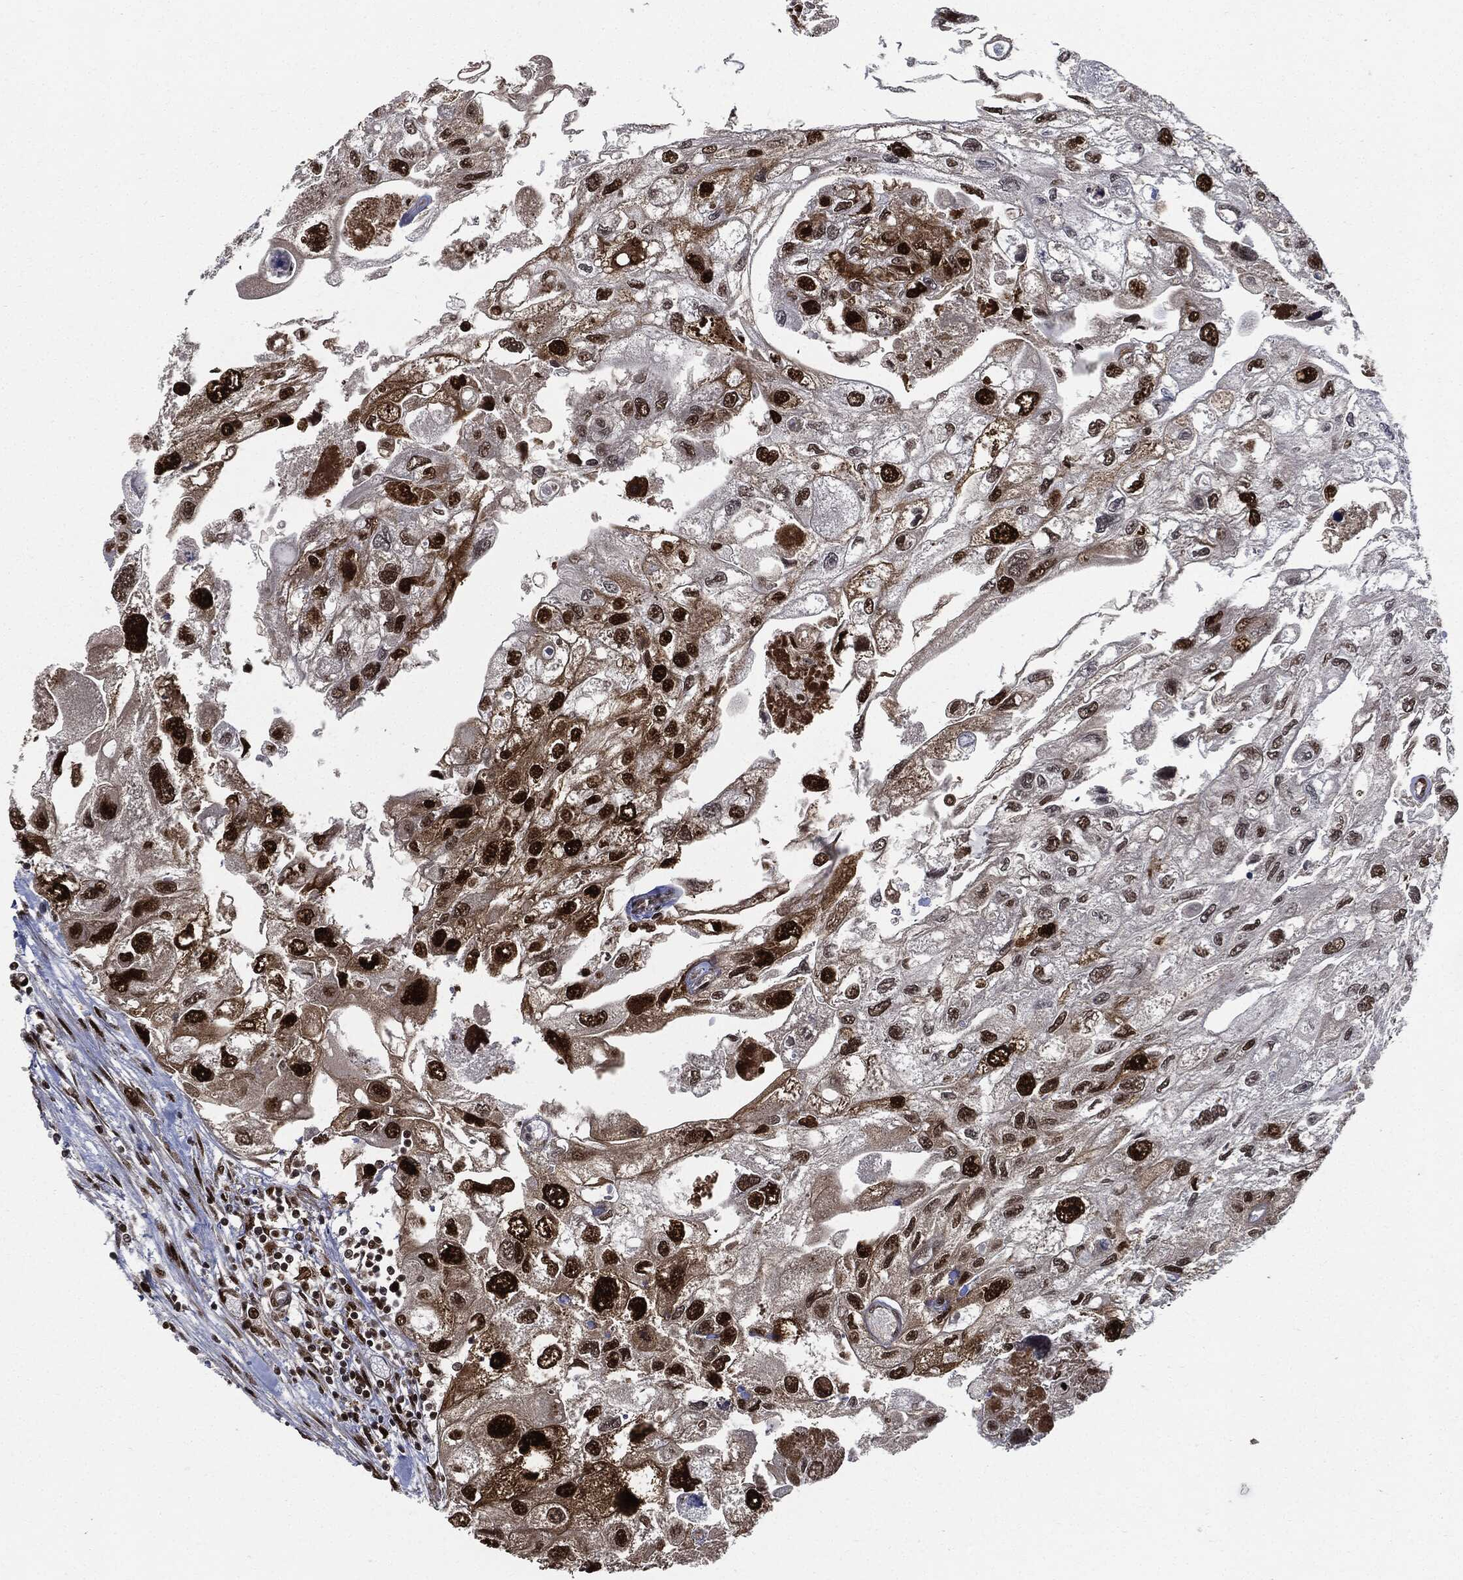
{"staining": {"intensity": "strong", "quantity": ">75%", "location": "nuclear"}, "tissue": "urothelial cancer", "cell_type": "Tumor cells", "image_type": "cancer", "snomed": [{"axis": "morphology", "description": "Urothelial carcinoma, High grade"}, {"axis": "topography", "description": "Urinary bladder"}], "caption": "Brown immunohistochemical staining in urothelial carcinoma (high-grade) shows strong nuclear positivity in about >75% of tumor cells.", "gene": "PCNA", "patient": {"sex": "male", "age": 59}}